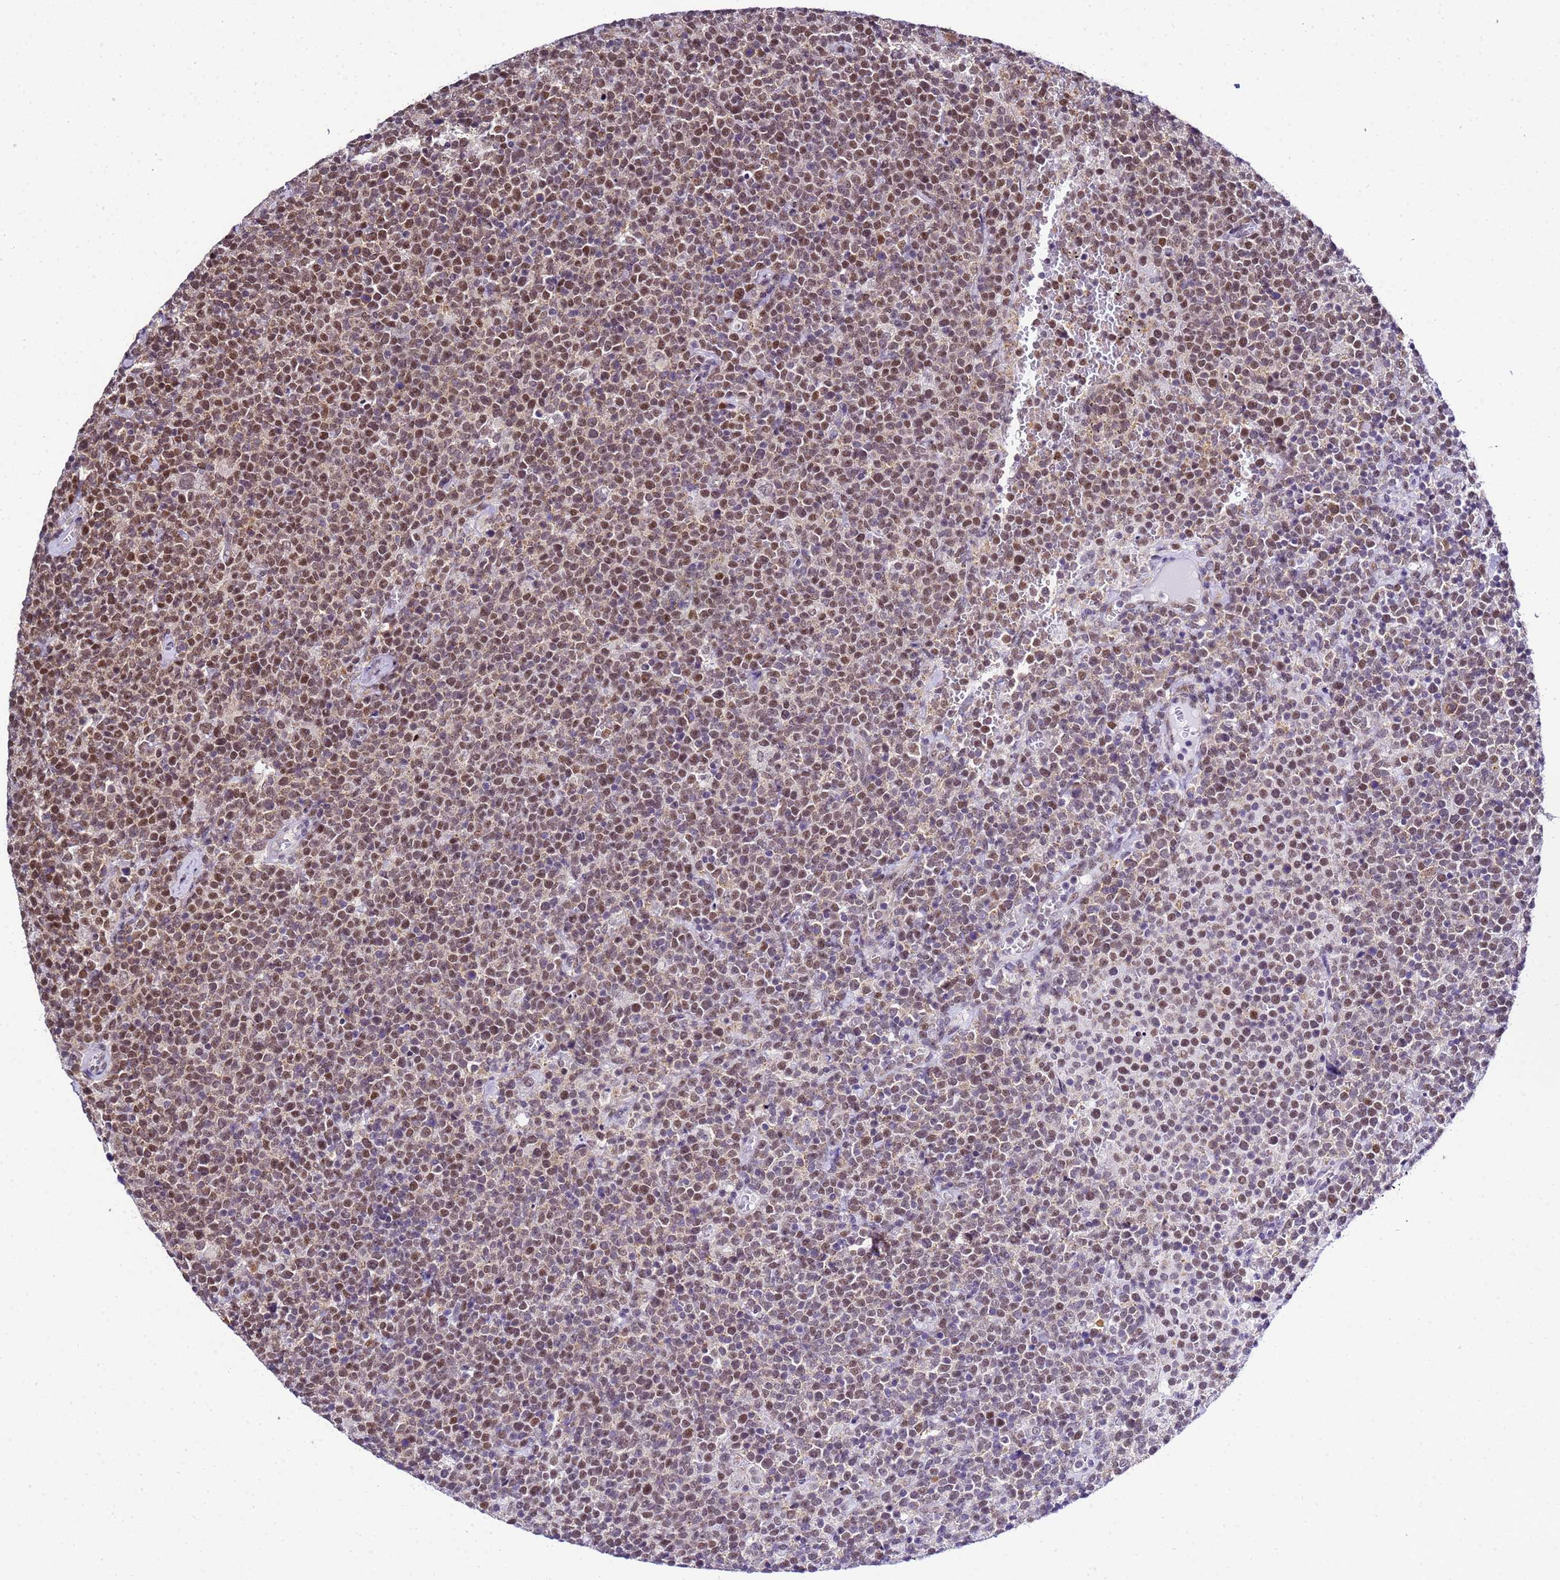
{"staining": {"intensity": "moderate", "quantity": "25%-75%", "location": "nuclear"}, "tissue": "lymphoma", "cell_type": "Tumor cells", "image_type": "cancer", "snomed": [{"axis": "morphology", "description": "Malignant lymphoma, non-Hodgkin's type, High grade"}, {"axis": "topography", "description": "Lymph node"}], "caption": "About 25%-75% of tumor cells in malignant lymphoma, non-Hodgkin's type (high-grade) show moderate nuclear protein positivity as visualized by brown immunohistochemical staining.", "gene": "SMN1", "patient": {"sex": "male", "age": 61}}